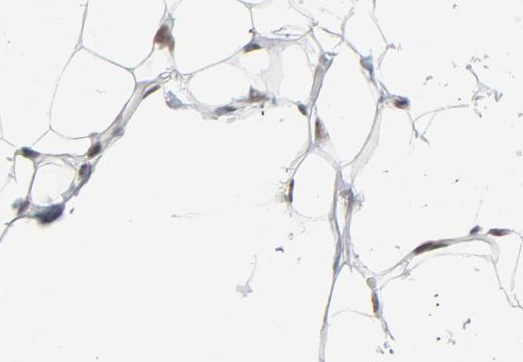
{"staining": {"intensity": "moderate", "quantity": "25%-75%", "location": "nuclear"}, "tissue": "adipose tissue", "cell_type": "Adipocytes", "image_type": "normal", "snomed": [{"axis": "morphology", "description": "Normal tissue, NOS"}, {"axis": "topography", "description": "Soft tissue"}], "caption": "Adipose tissue stained for a protein reveals moderate nuclear positivity in adipocytes. (Stains: DAB in brown, nuclei in blue, Microscopy: brightfield microscopy at high magnification).", "gene": "RFC4", "patient": {"sex": "male", "age": 26}}